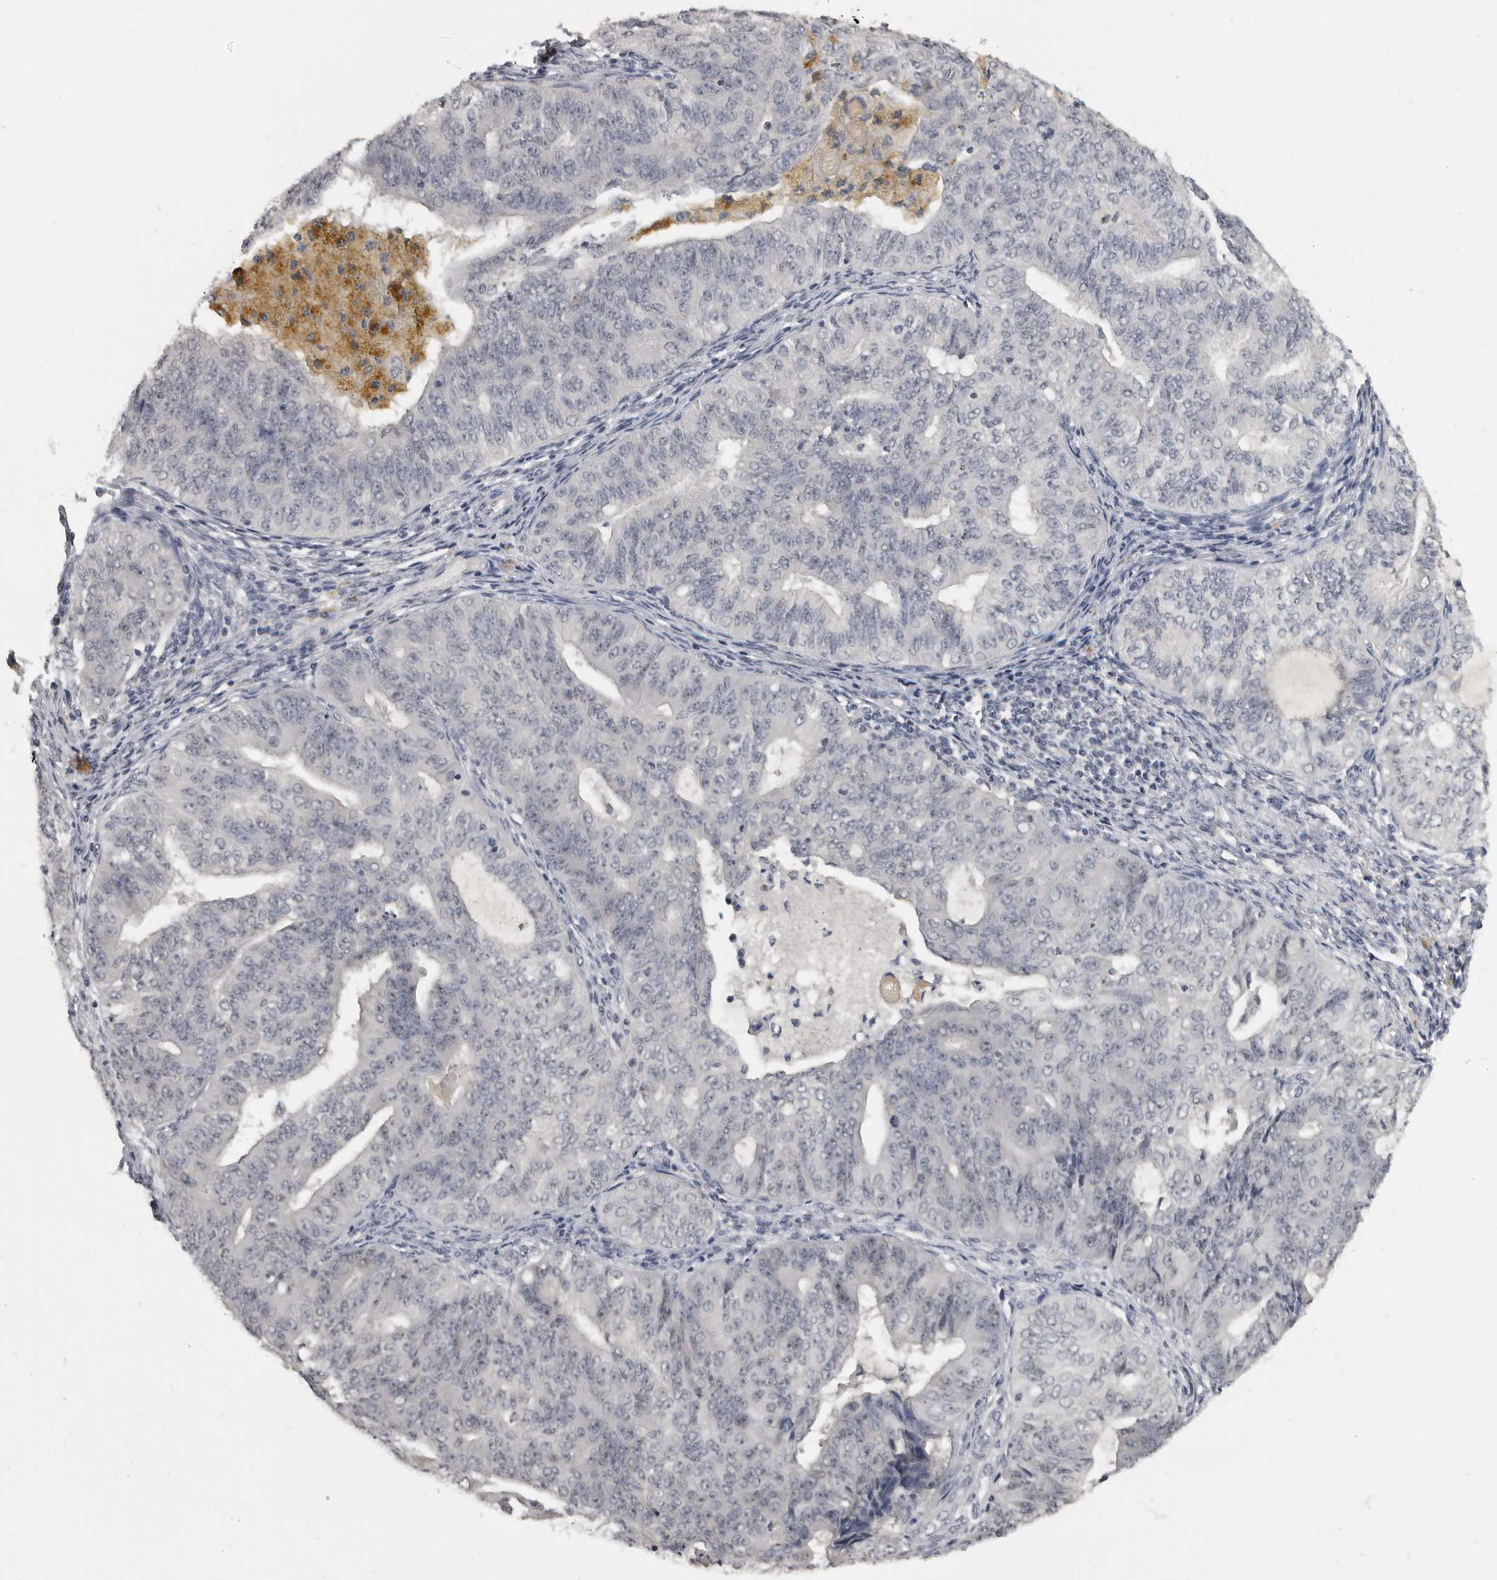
{"staining": {"intensity": "negative", "quantity": "none", "location": "none"}, "tissue": "endometrial cancer", "cell_type": "Tumor cells", "image_type": "cancer", "snomed": [{"axis": "morphology", "description": "Adenocarcinoma, NOS"}, {"axis": "topography", "description": "Endometrium"}], "caption": "DAB (3,3'-diaminobenzidine) immunohistochemical staining of human endometrial cancer (adenocarcinoma) shows no significant positivity in tumor cells.", "gene": "MRTO4", "patient": {"sex": "female", "age": 32}}